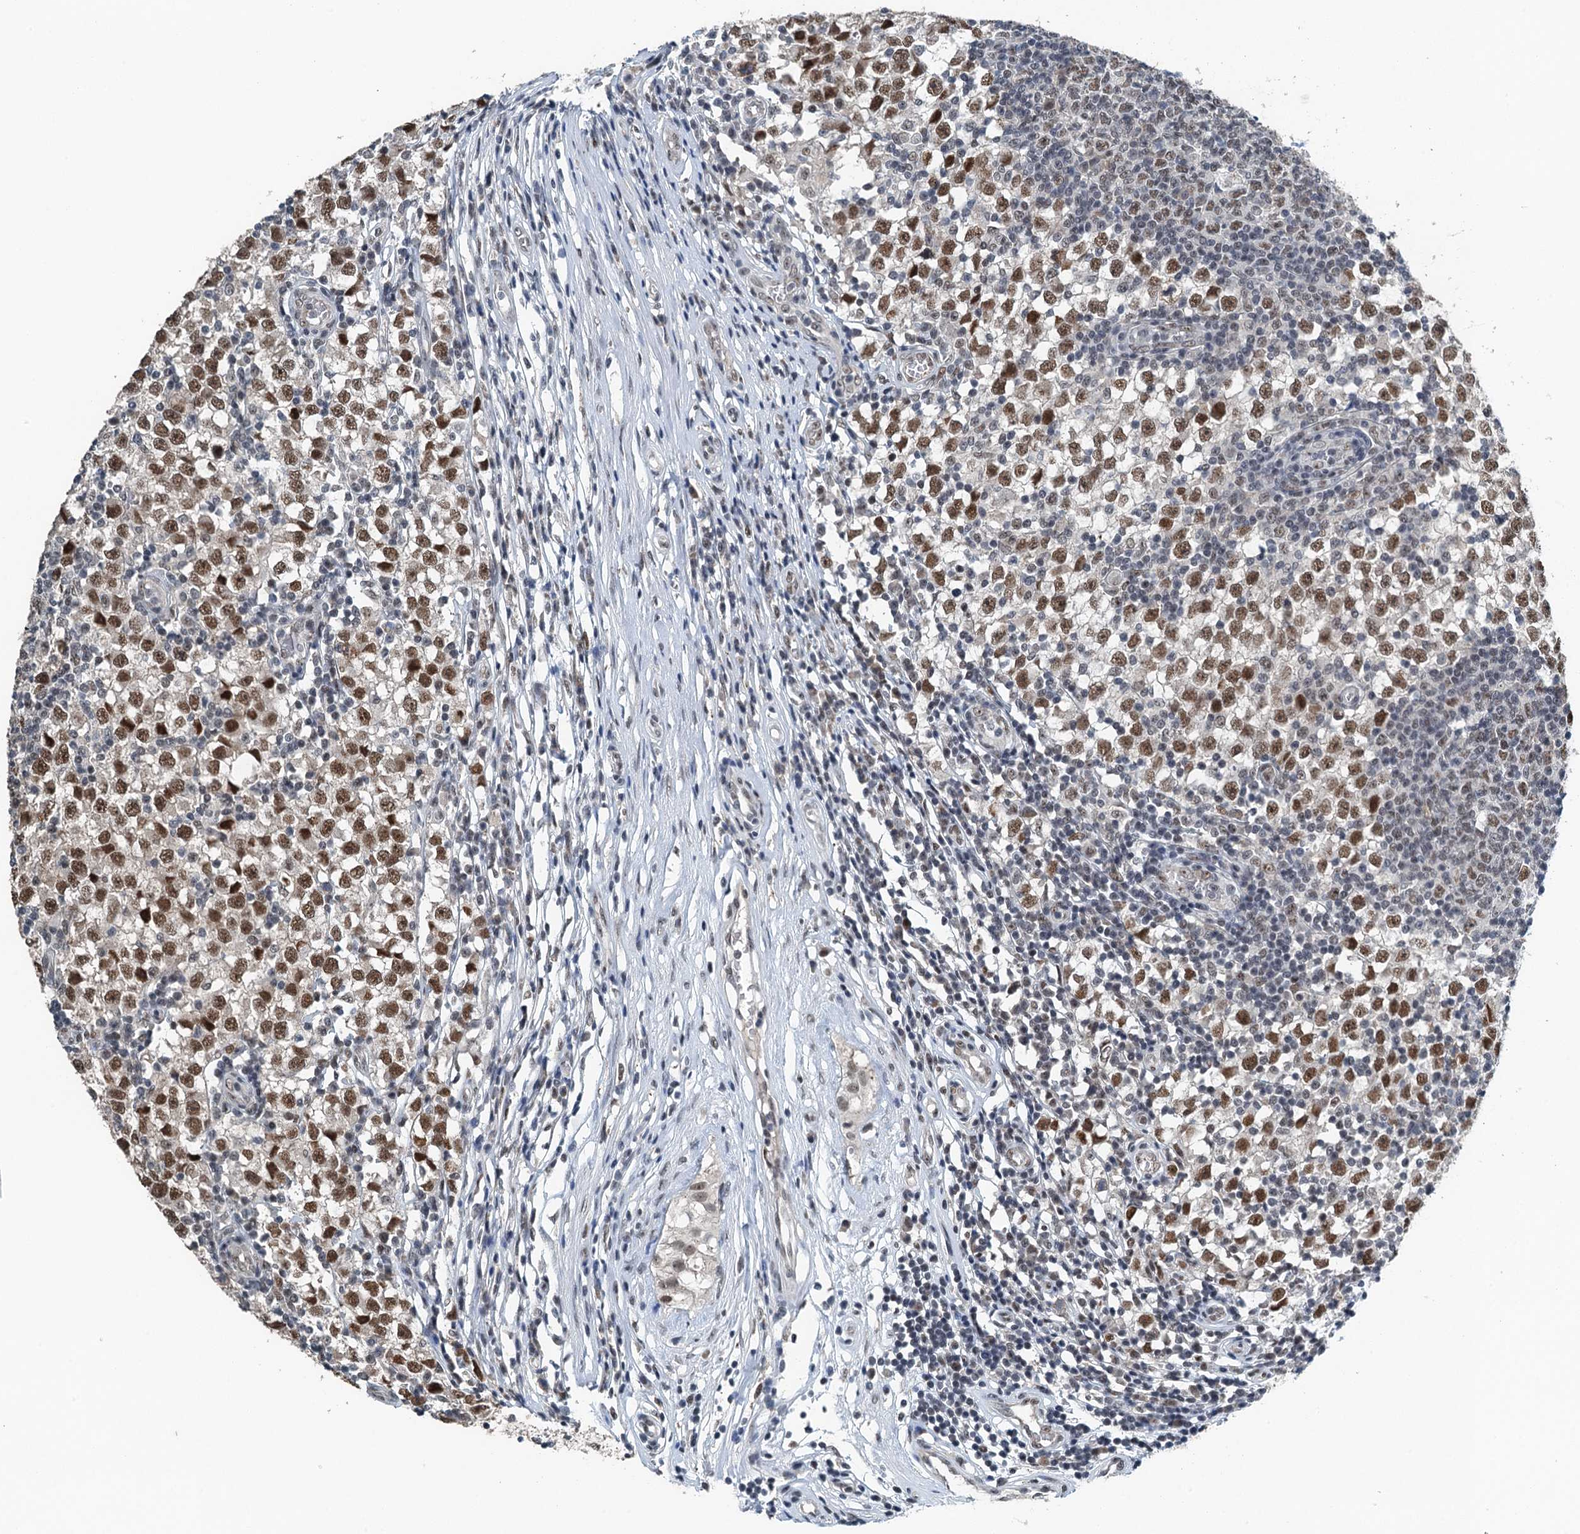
{"staining": {"intensity": "strong", "quantity": ">75%", "location": "nuclear"}, "tissue": "testis cancer", "cell_type": "Tumor cells", "image_type": "cancer", "snomed": [{"axis": "morphology", "description": "Seminoma, NOS"}, {"axis": "topography", "description": "Testis"}], "caption": "There is high levels of strong nuclear staining in tumor cells of testis cancer (seminoma), as demonstrated by immunohistochemical staining (brown color).", "gene": "MTA3", "patient": {"sex": "male", "age": 65}}